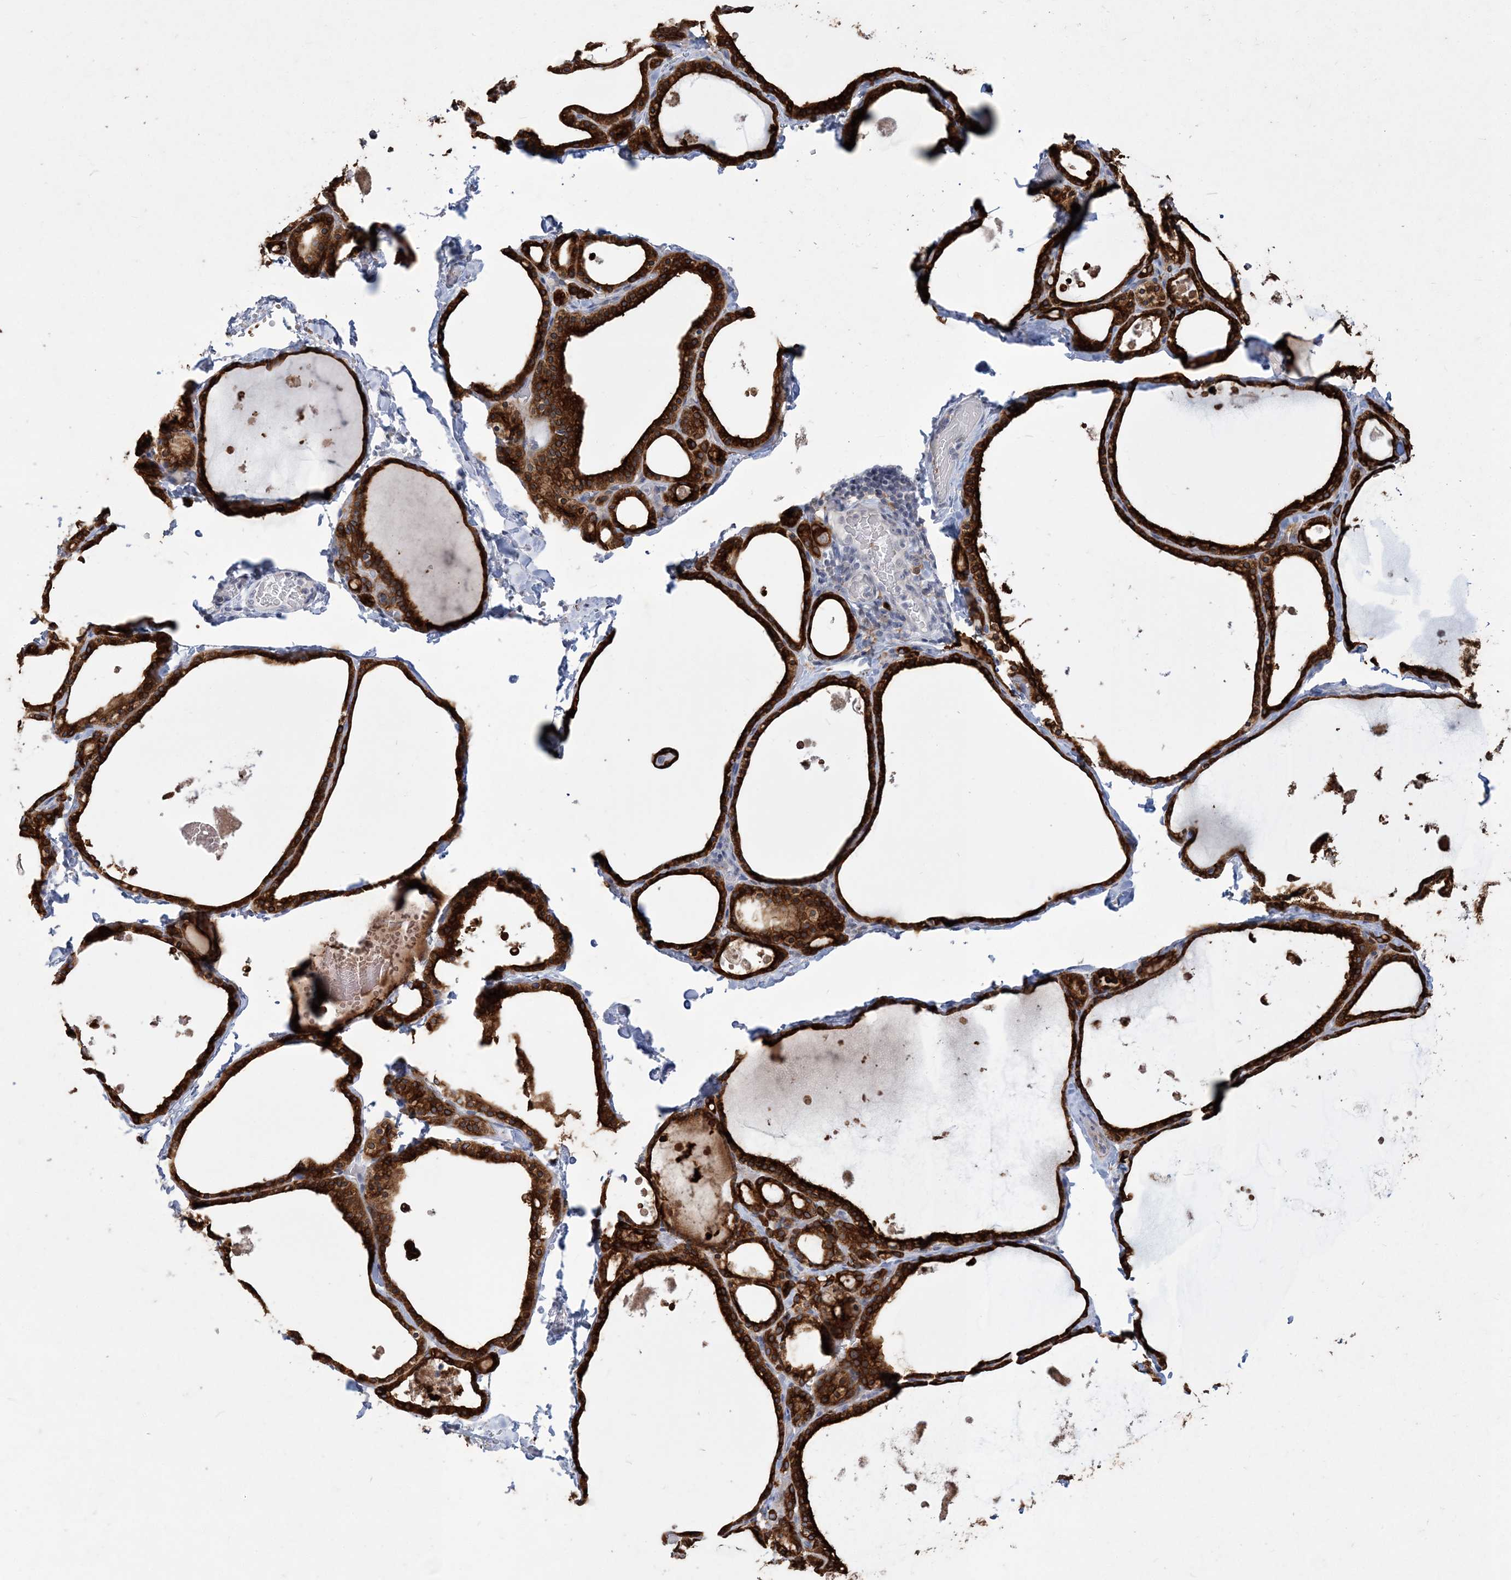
{"staining": {"intensity": "strong", "quantity": ">75%", "location": "cytoplasmic/membranous"}, "tissue": "thyroid gland", "cell_type": "Glandular cells", "image_type": "normal", "snomed": [{"axis": "morphology", "description": "Normal tissue, NOS"}, {"axis": "topography", "description": "Thyroid gland"}], "caption": "A photomicrograph showing strong cytoplasmic/membranous expression in approximately >75% of glandular cells in normal thyroid gland, as visualized by brown immunohistochemical staining.", "gene": "TSPEAR", "patient": {"sex": "male", "age": 56}}